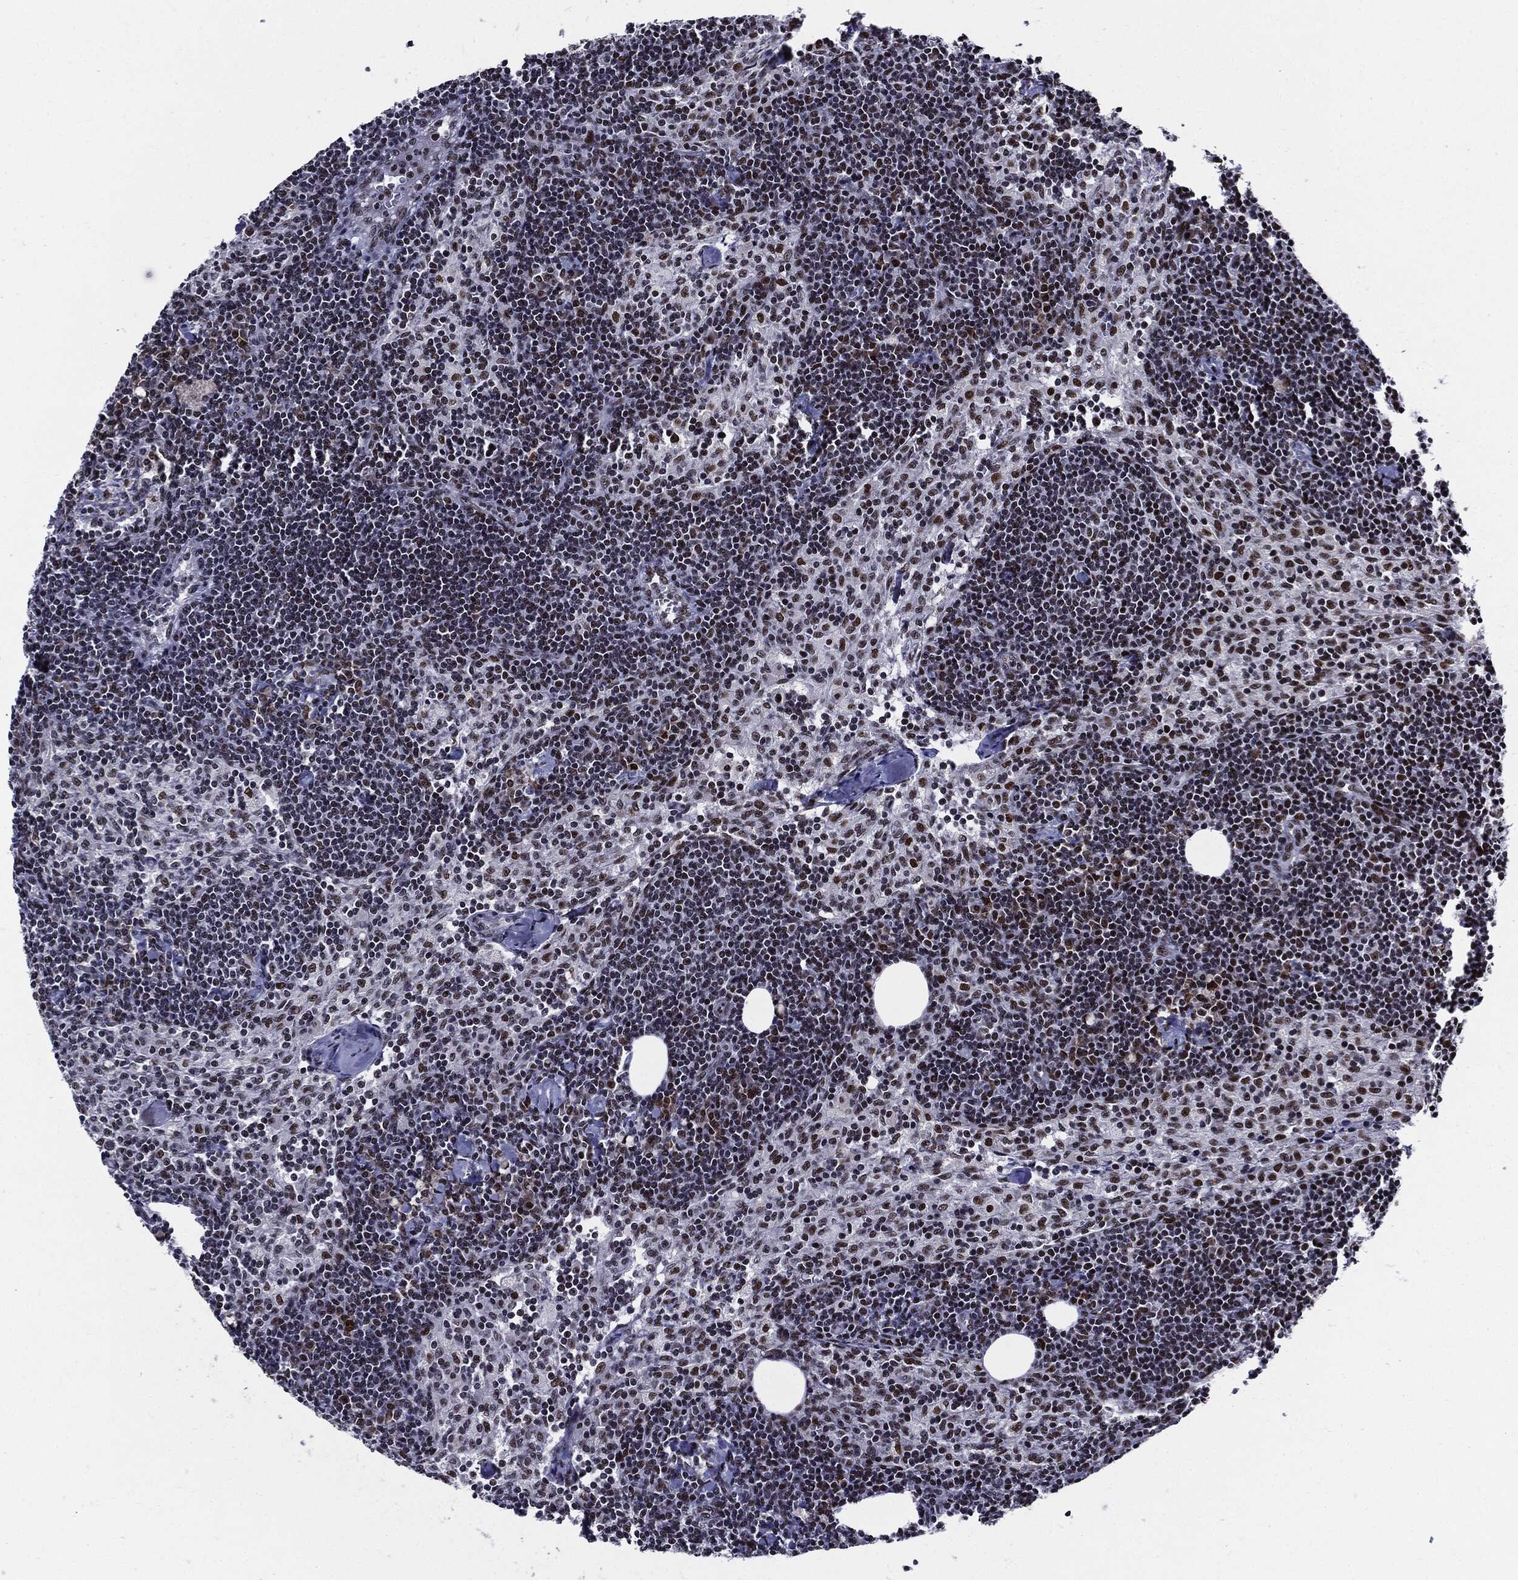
{"staining": {"intensity": "moderate", "quantity": "<25%", "location": "nuclear"}, "tissue": "lymph node", "cell_type": "Non-germinal center cells", "image_type": "normal", "snomed": [{"axis": "morphology", "description": "Normal tissue, NOS"}, {"axis": "topography", "description": "Lymph node"}], "caption": "Protein staining by immunohistochemistry (IHC) demonstrates moderate nuclear expression in approximately <25% of non-germinal center cells in benign lymph node. (brown staining indicates protein expression, while blue staining denotes nuclei).", "gene": "ZFP91", "patient": {"sex": "female", "age": 51}}